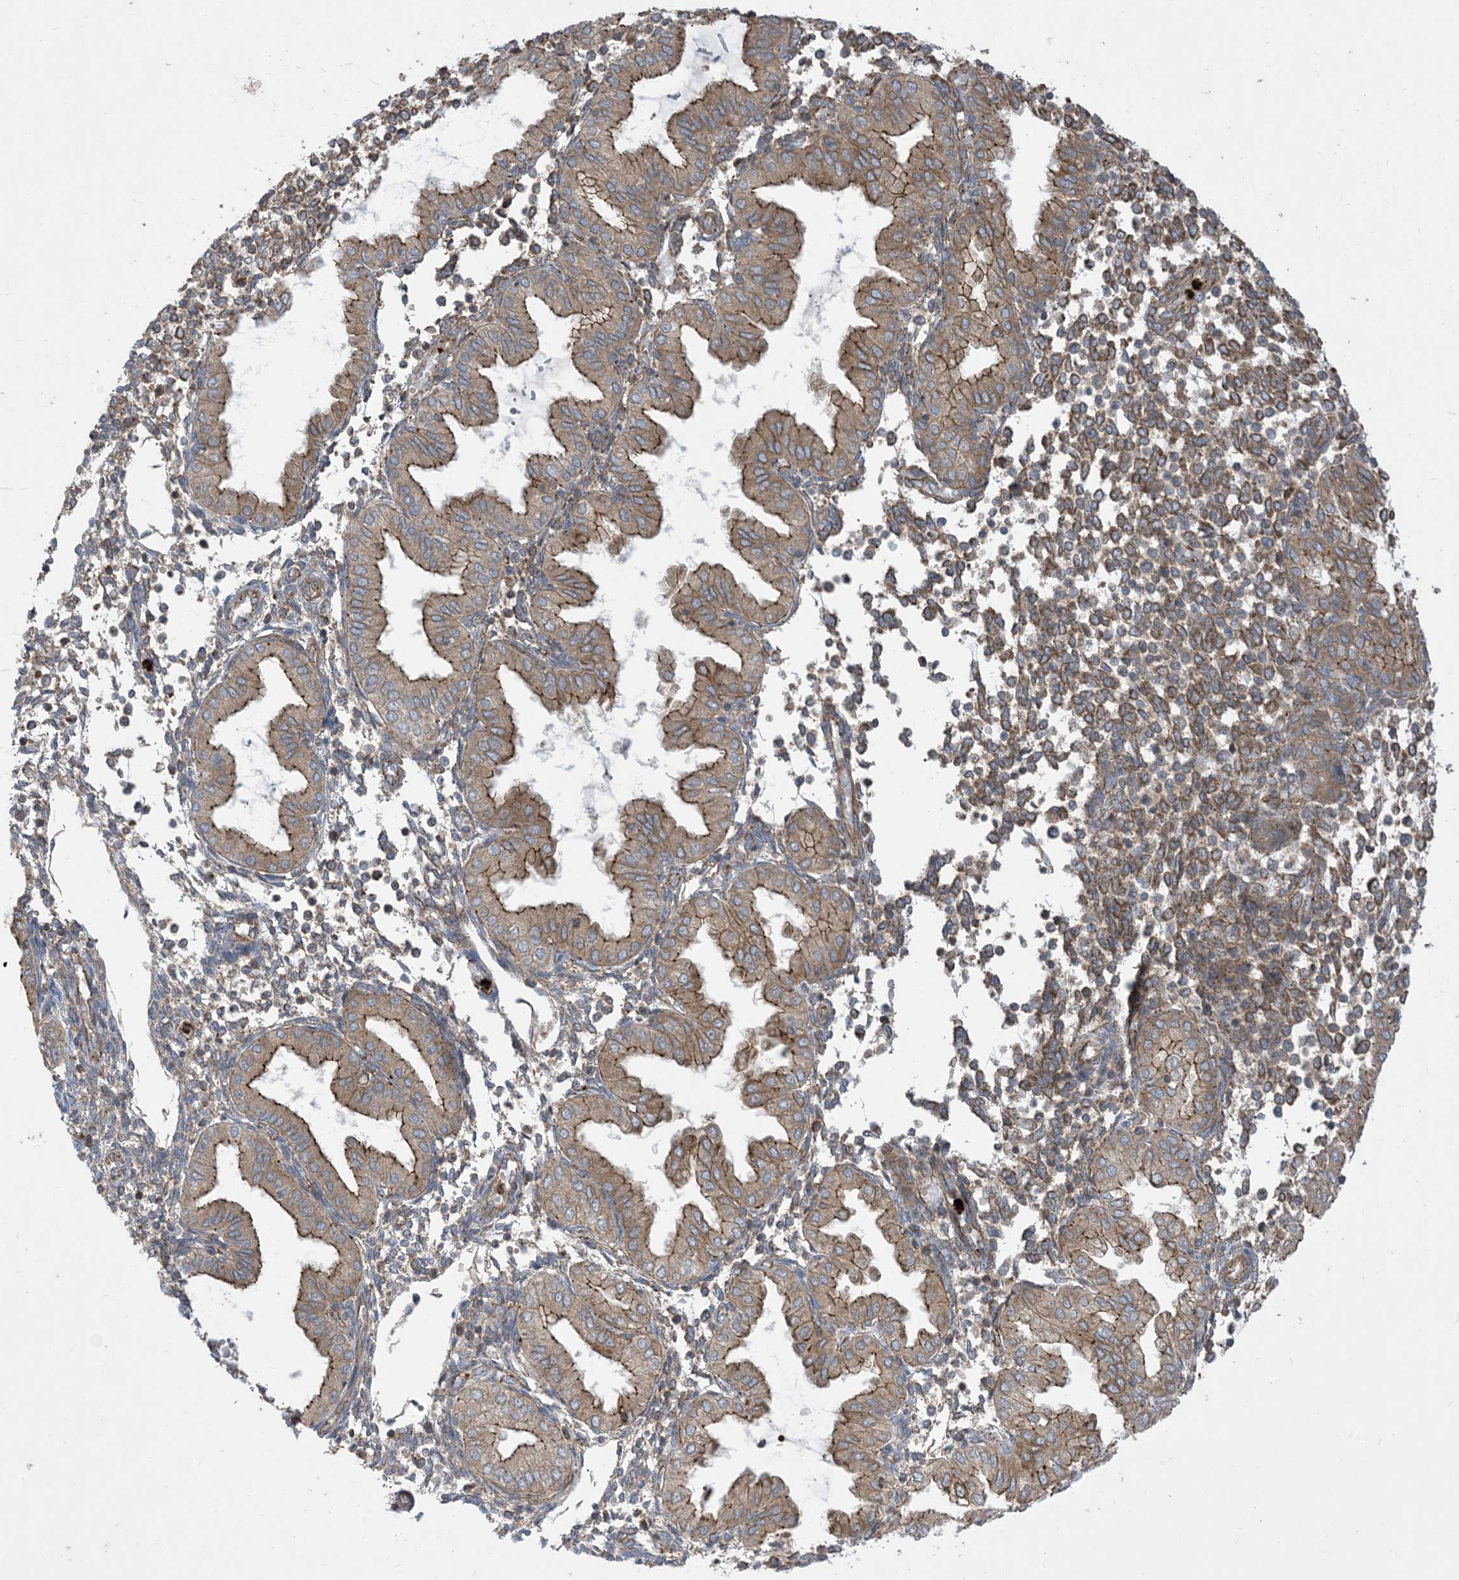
{"staining": {"intensity": "moderate", "quantity": "25%-75%", "location": "cytoplasmic/membranous"}, "tissue": "endometrium", "cell_type": "Cells in endometrial stroma", "image_type": "normal", "snomed": [{"axis": "morphology", "description": "Normal tissue, NOS"}, {"axis": "topography", "description": "Endometrium"}], "caption": "Cells in endometrial stroma show medium levels of moderate cytoplasmic/membranous expression in approximately 25%-75% of cells in unremarkable endometrium.", "gene": "OTOP1", "patient": {"sex": "female", "age": 53}}